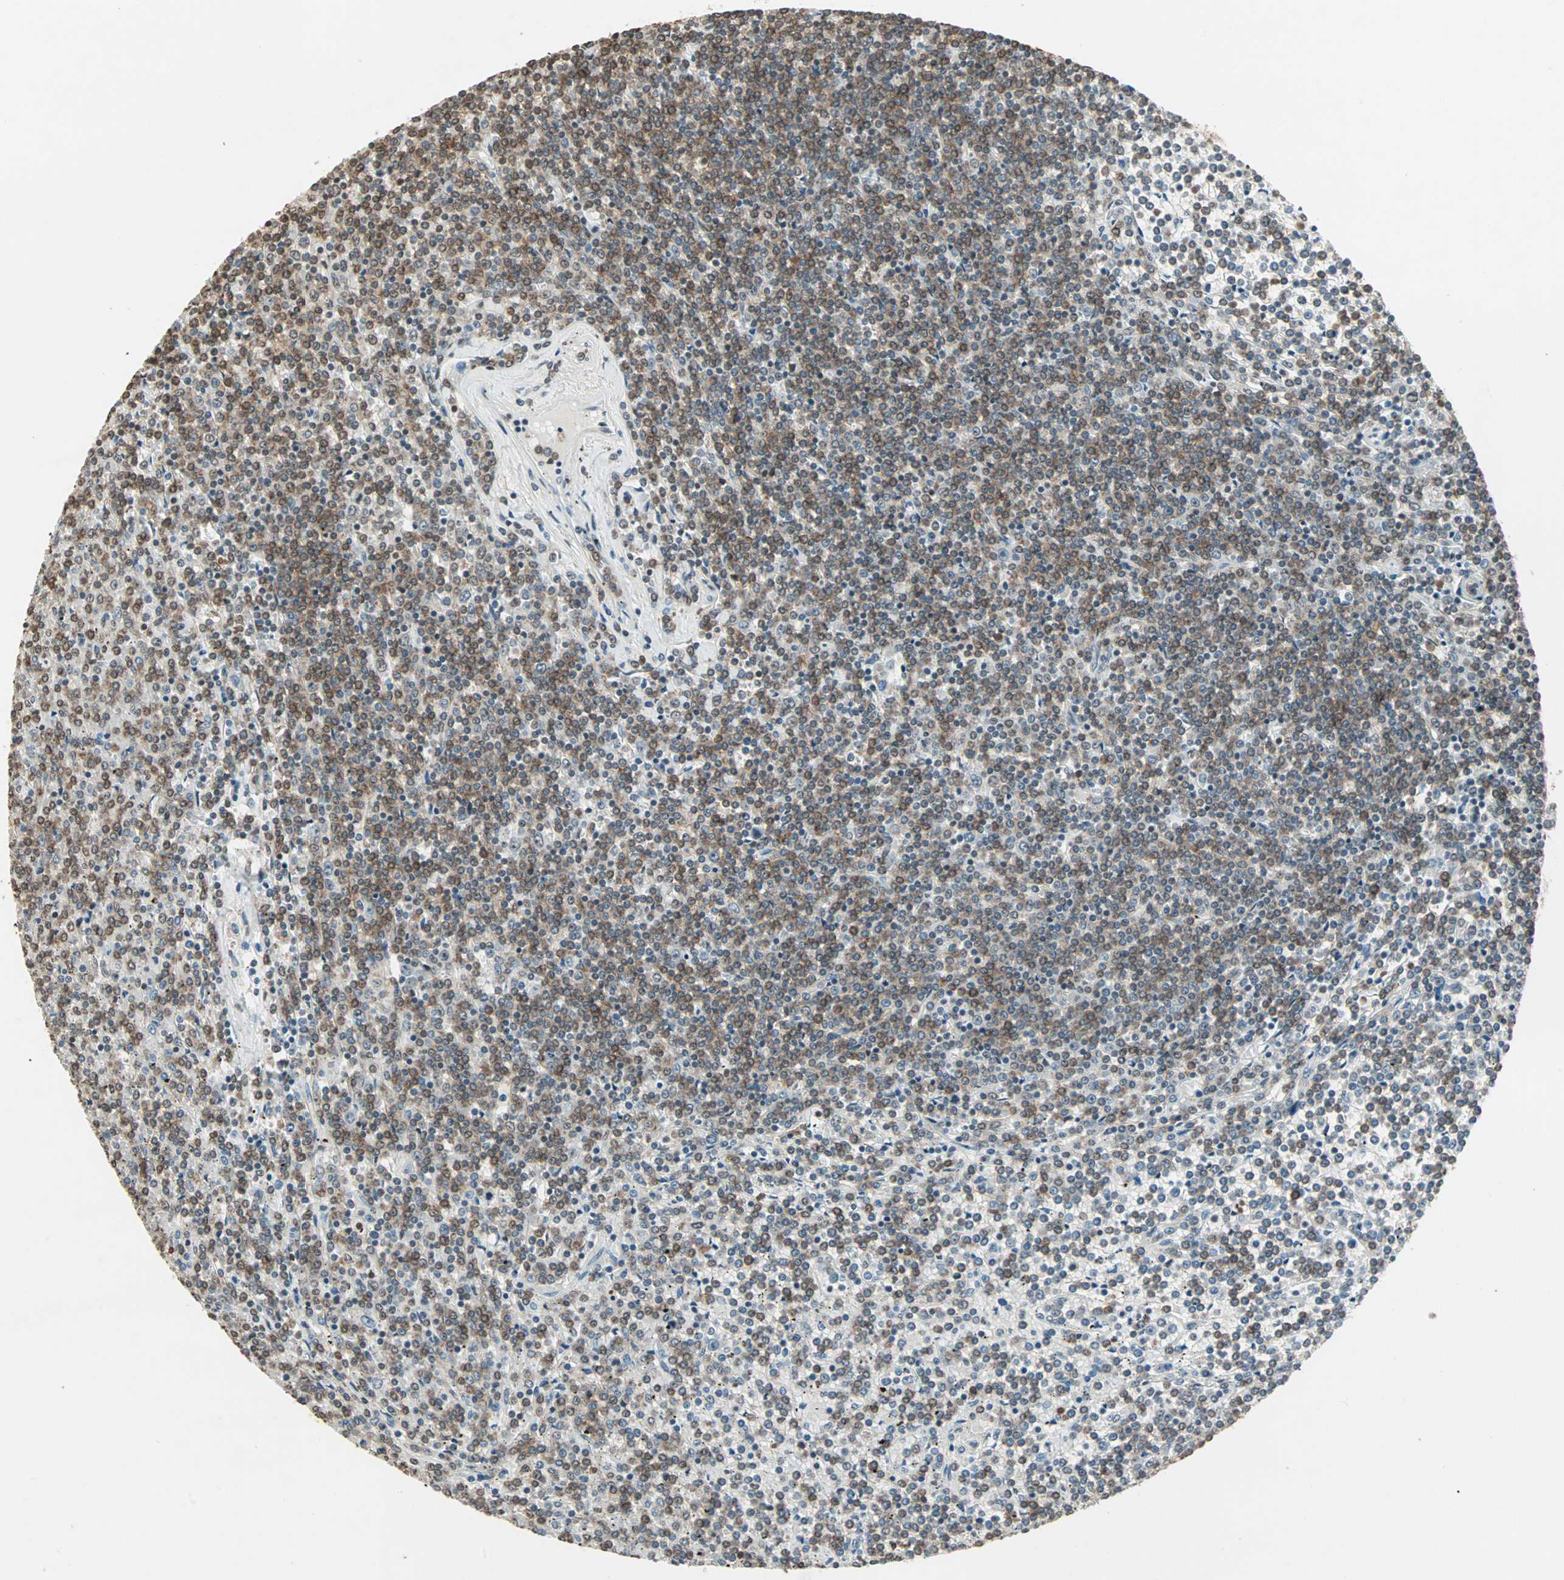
{"staining": {"intensity": "moderate", "quantity": ">75%", "location": "cytoplasmic/membranous,nuclear"}, "tissue": "lymphoma", "cell_type": "Tumor cells", "image_type": "cancer", "snomed": [{"axis": "morphology", "description": "Malignant lymphoma, non-Hodgkin's type, Low grade"}, {"axis": "topography", "description": "Spleen"}], "caption": "Lymphoma was stained to show a protein in brown. There is medium levels of moderate cytoplasmic/membranous and nuclear staining in approximately >75% of tumor cells. (DAB (3,3'-diaminobenzidine) IHC, brown staining for protein, blue staining for nuclei).", "gene": "PRELID1", "patient": {"sex": "female", "age": 19}}